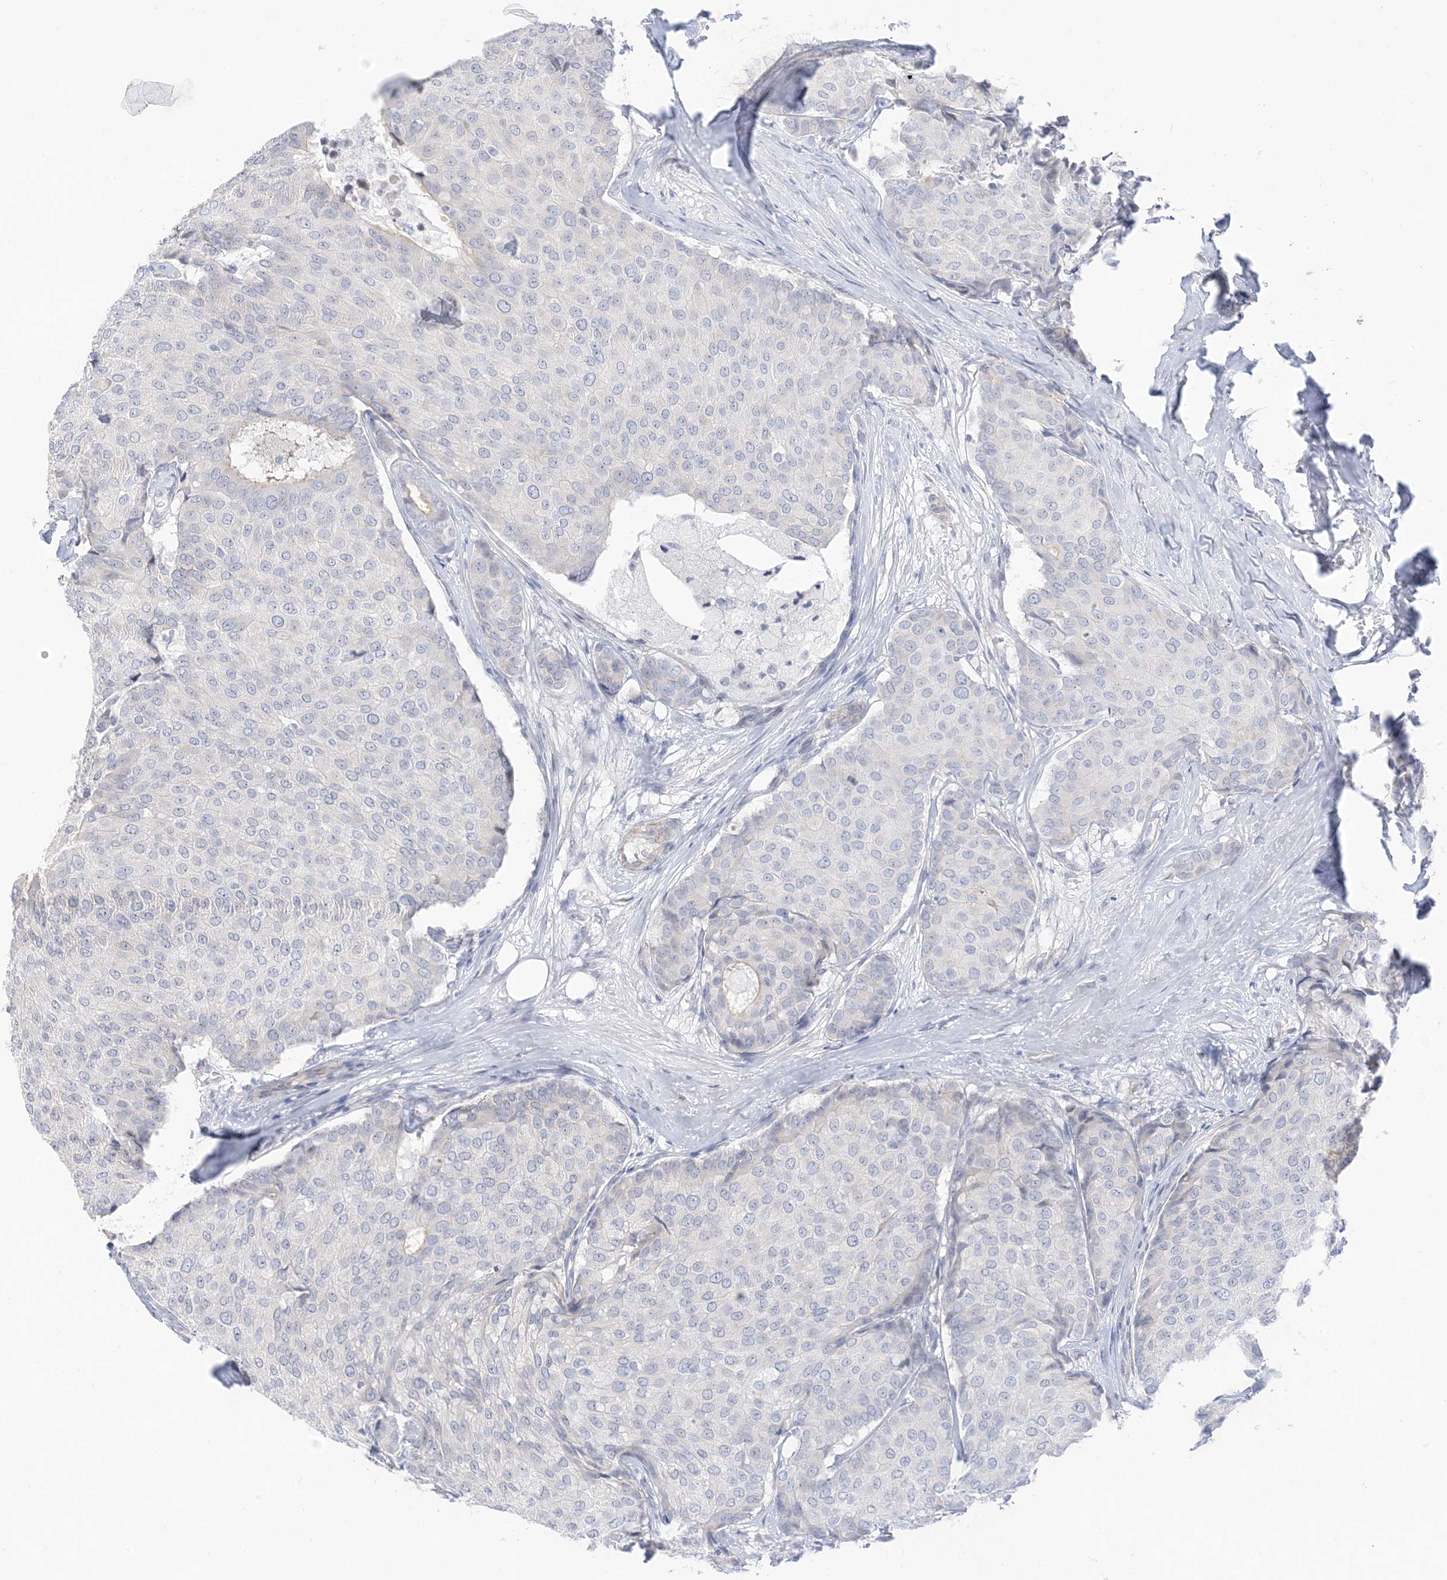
{"staining": {"intensity": "negative", "quantity": "none", "location": "none"}, "tissue": "breast cancer", "cell_type": "Tumor cells", "image_type": "cancer", "snomed": [{"axis": "morphology", "description": "Duct carcinoma"}, {"axis": "topography", "description": "Breast"}], "caption": "Tumor cells are negative for protein expression in human breast intraductal carcinoma.", "gene": "IL36B", "patient": {"sex": "female", "age": 75}}